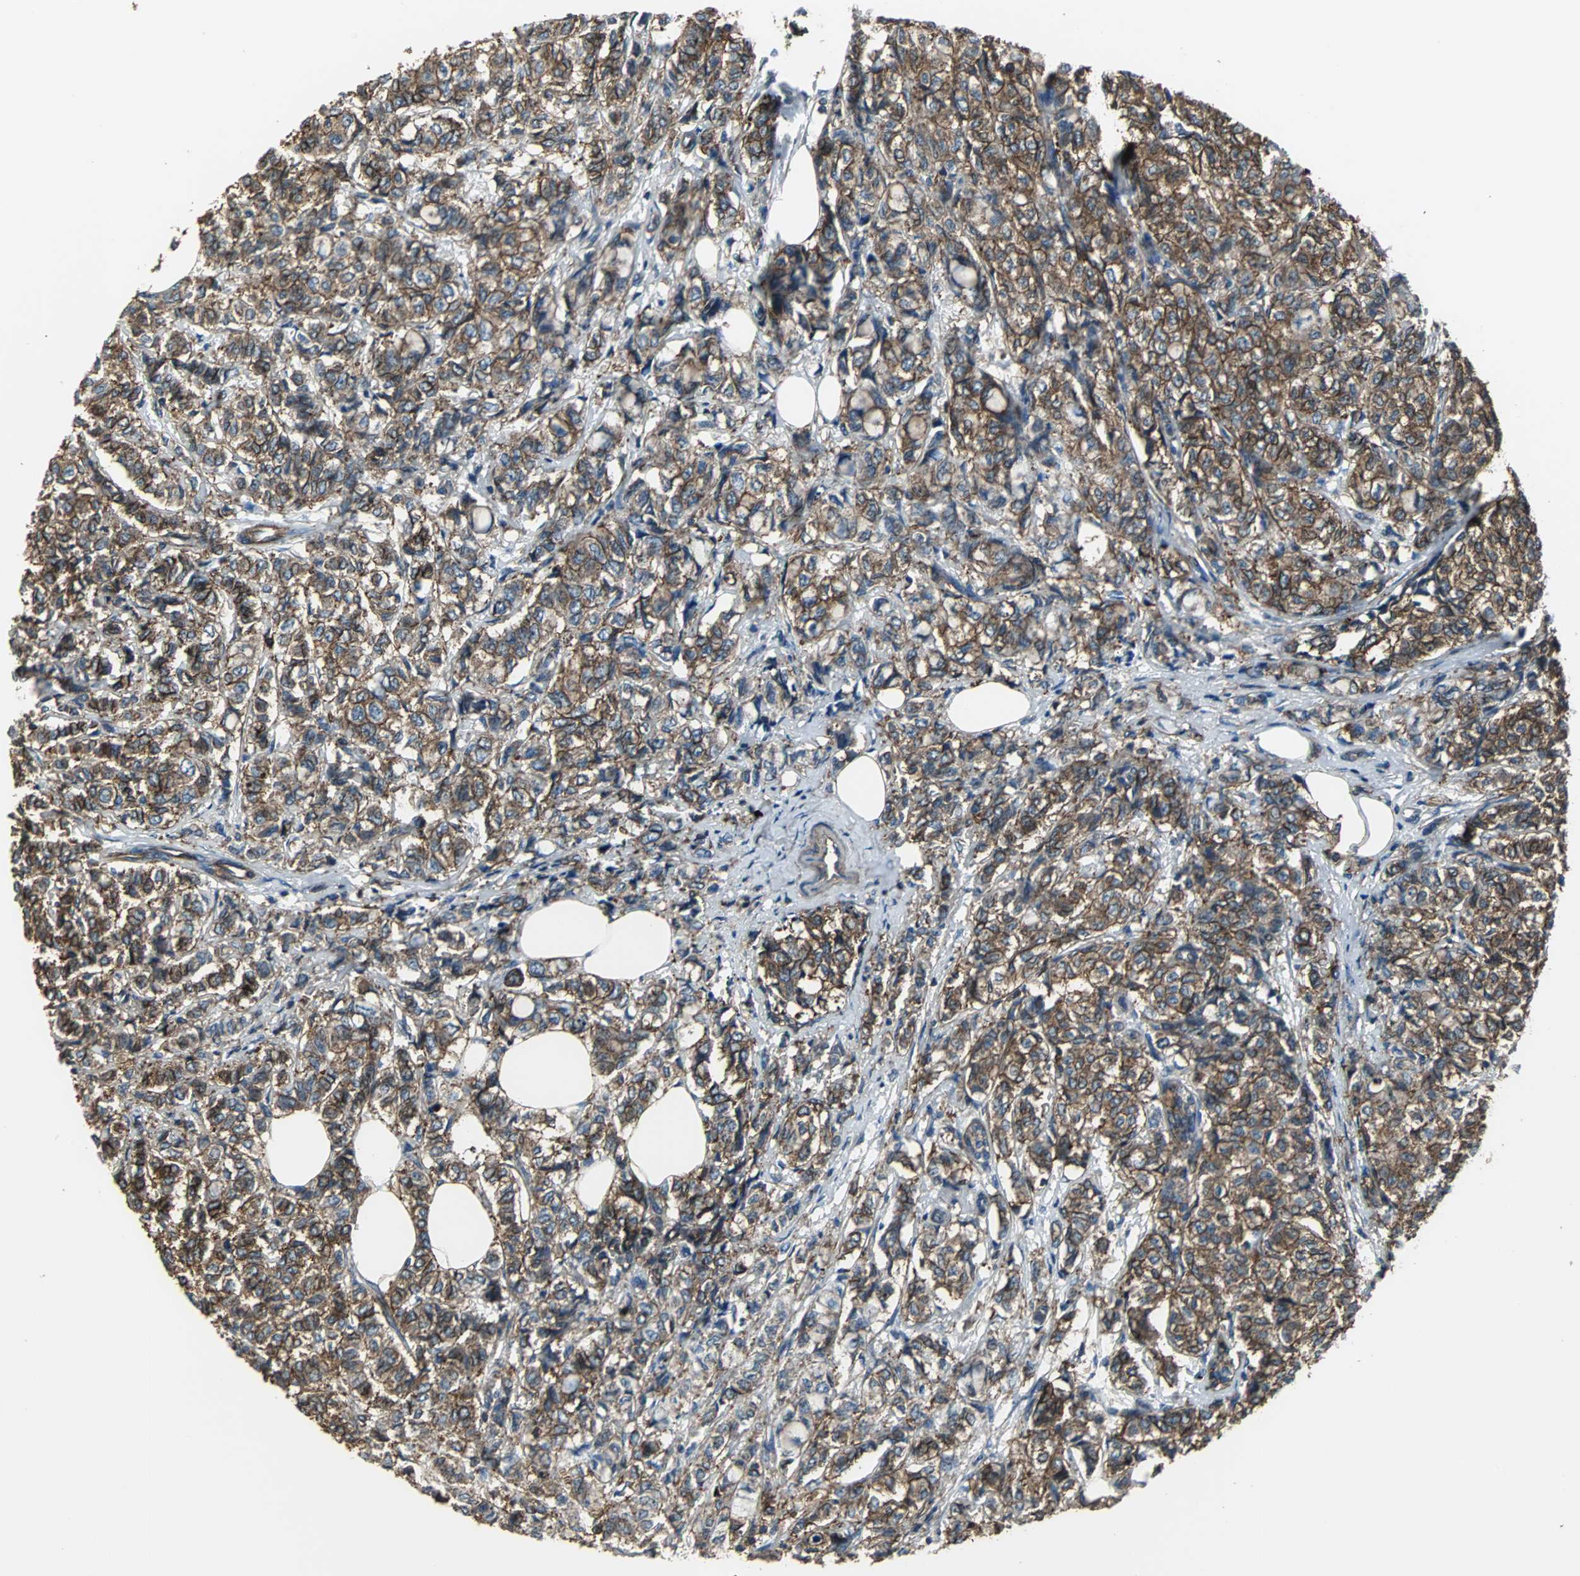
{"staining": {"intensity": "strong", "quantity": ">75%", "location": "cytoplasmic/membranous"}, "tissue": "breast cancer", "cell_type": "Tumor cells", "image_type": "cancer", "snomed": [{"axis": "morphology", "description": "Lobular carcinoma"}, {"axis": "topography", "description": "Breast"}], "caption": "Tumor cells reveal high levels of strong cytoplasmic/membranous staining in approximately >75% of cells in breast cancer (lobular carcinoma).", "gene": "ACTN1", "patient": {"sex": "female", "age": 60}}